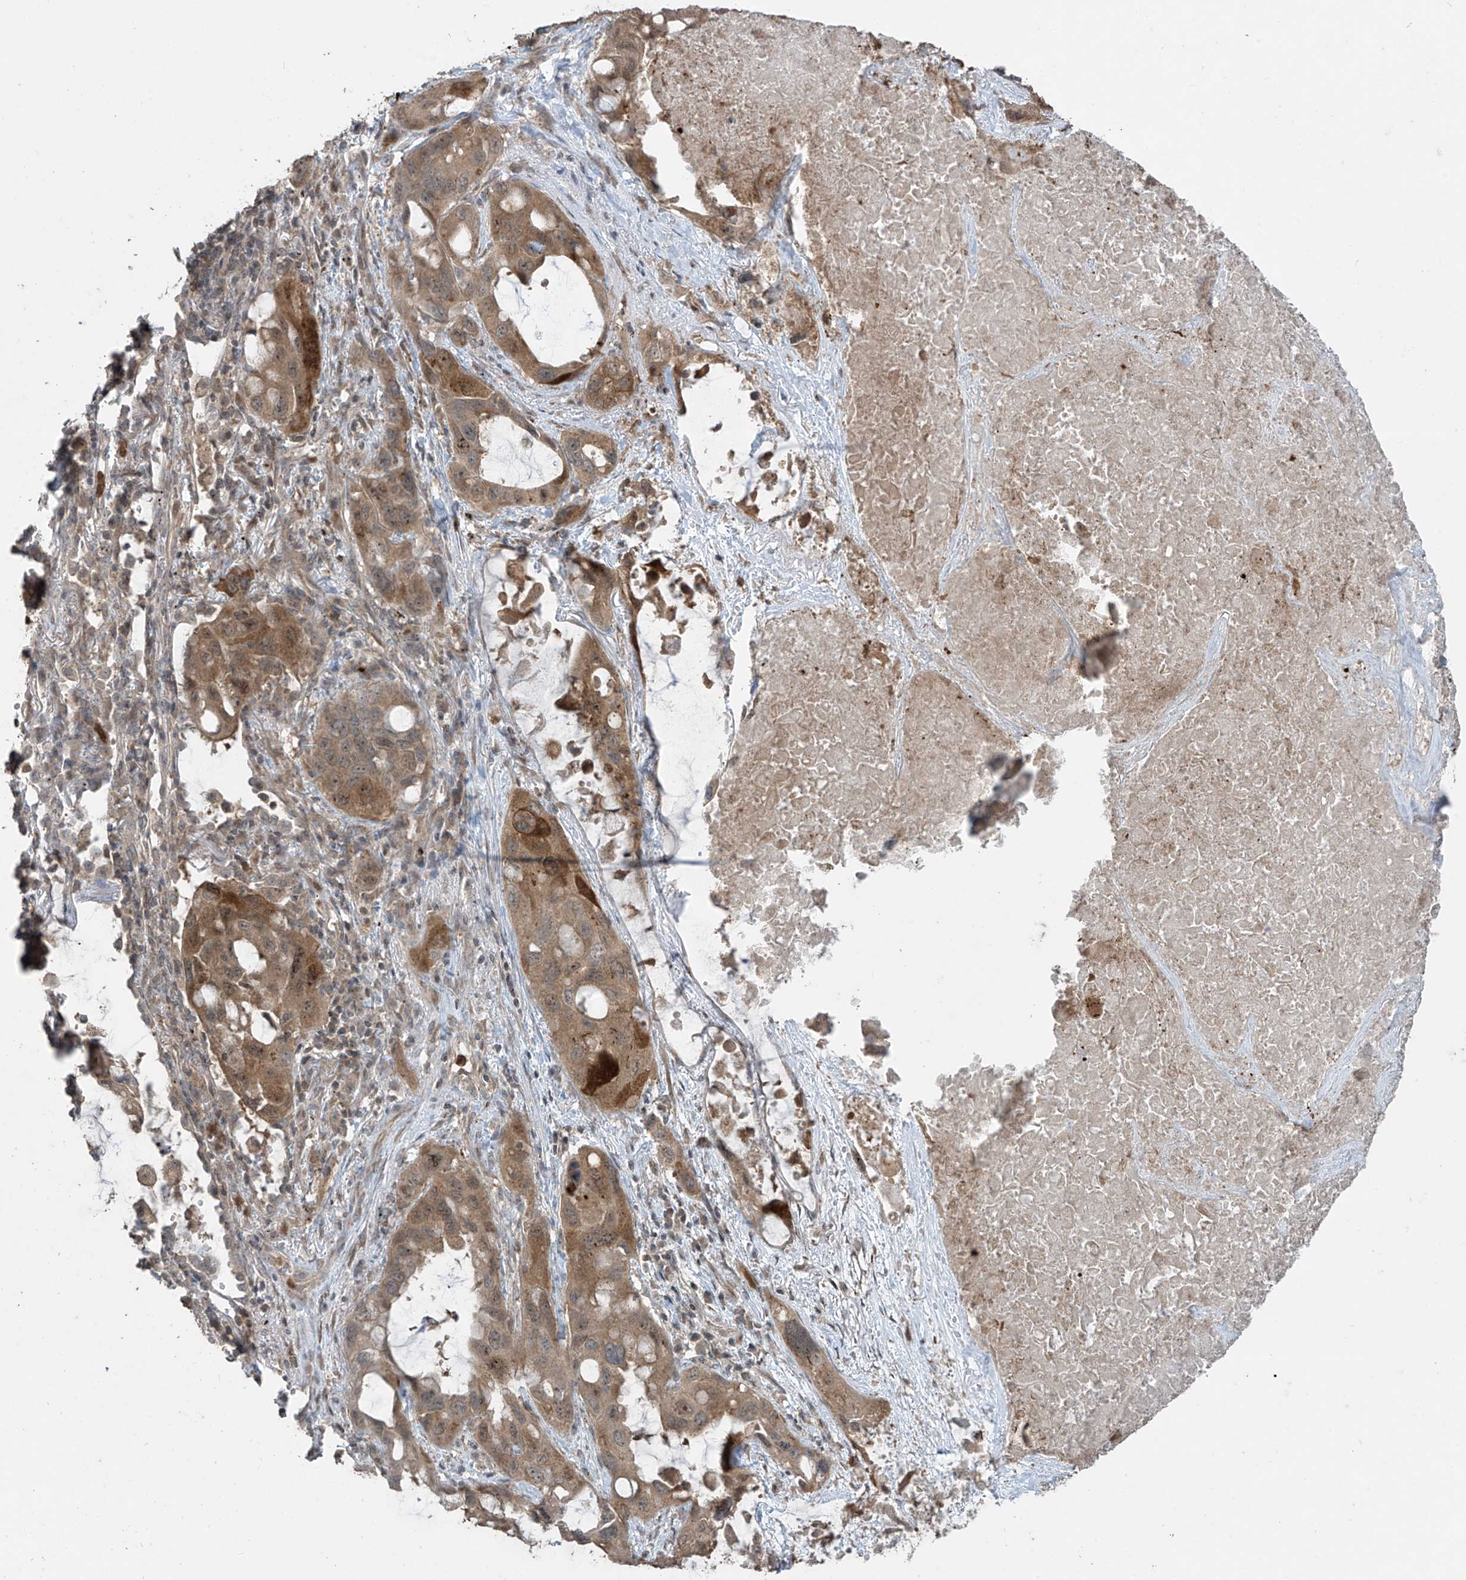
{"staining": {"intensity": "moderate", "quantity": ">75%", "location": "cytoplasmic/membranous"}, "tissue": "lung cancer", "cell_type": "Tumor cells", "image_type": "cancer", "snomed": [{"axis": "morphology", "description": "Squamous cell carcinoma, NOS"}, {"axis": "topography", "description": "Lung"}], "caption": "Immunohistochemistry (IHC) of human lung squamous cell carcinoma reveals medium levels of moderate cytoplasmic/membranous positivity in about >75% of tumor cells.", "gene": "PGPEP1", "patient": {"sex": "female", "age": 73}}